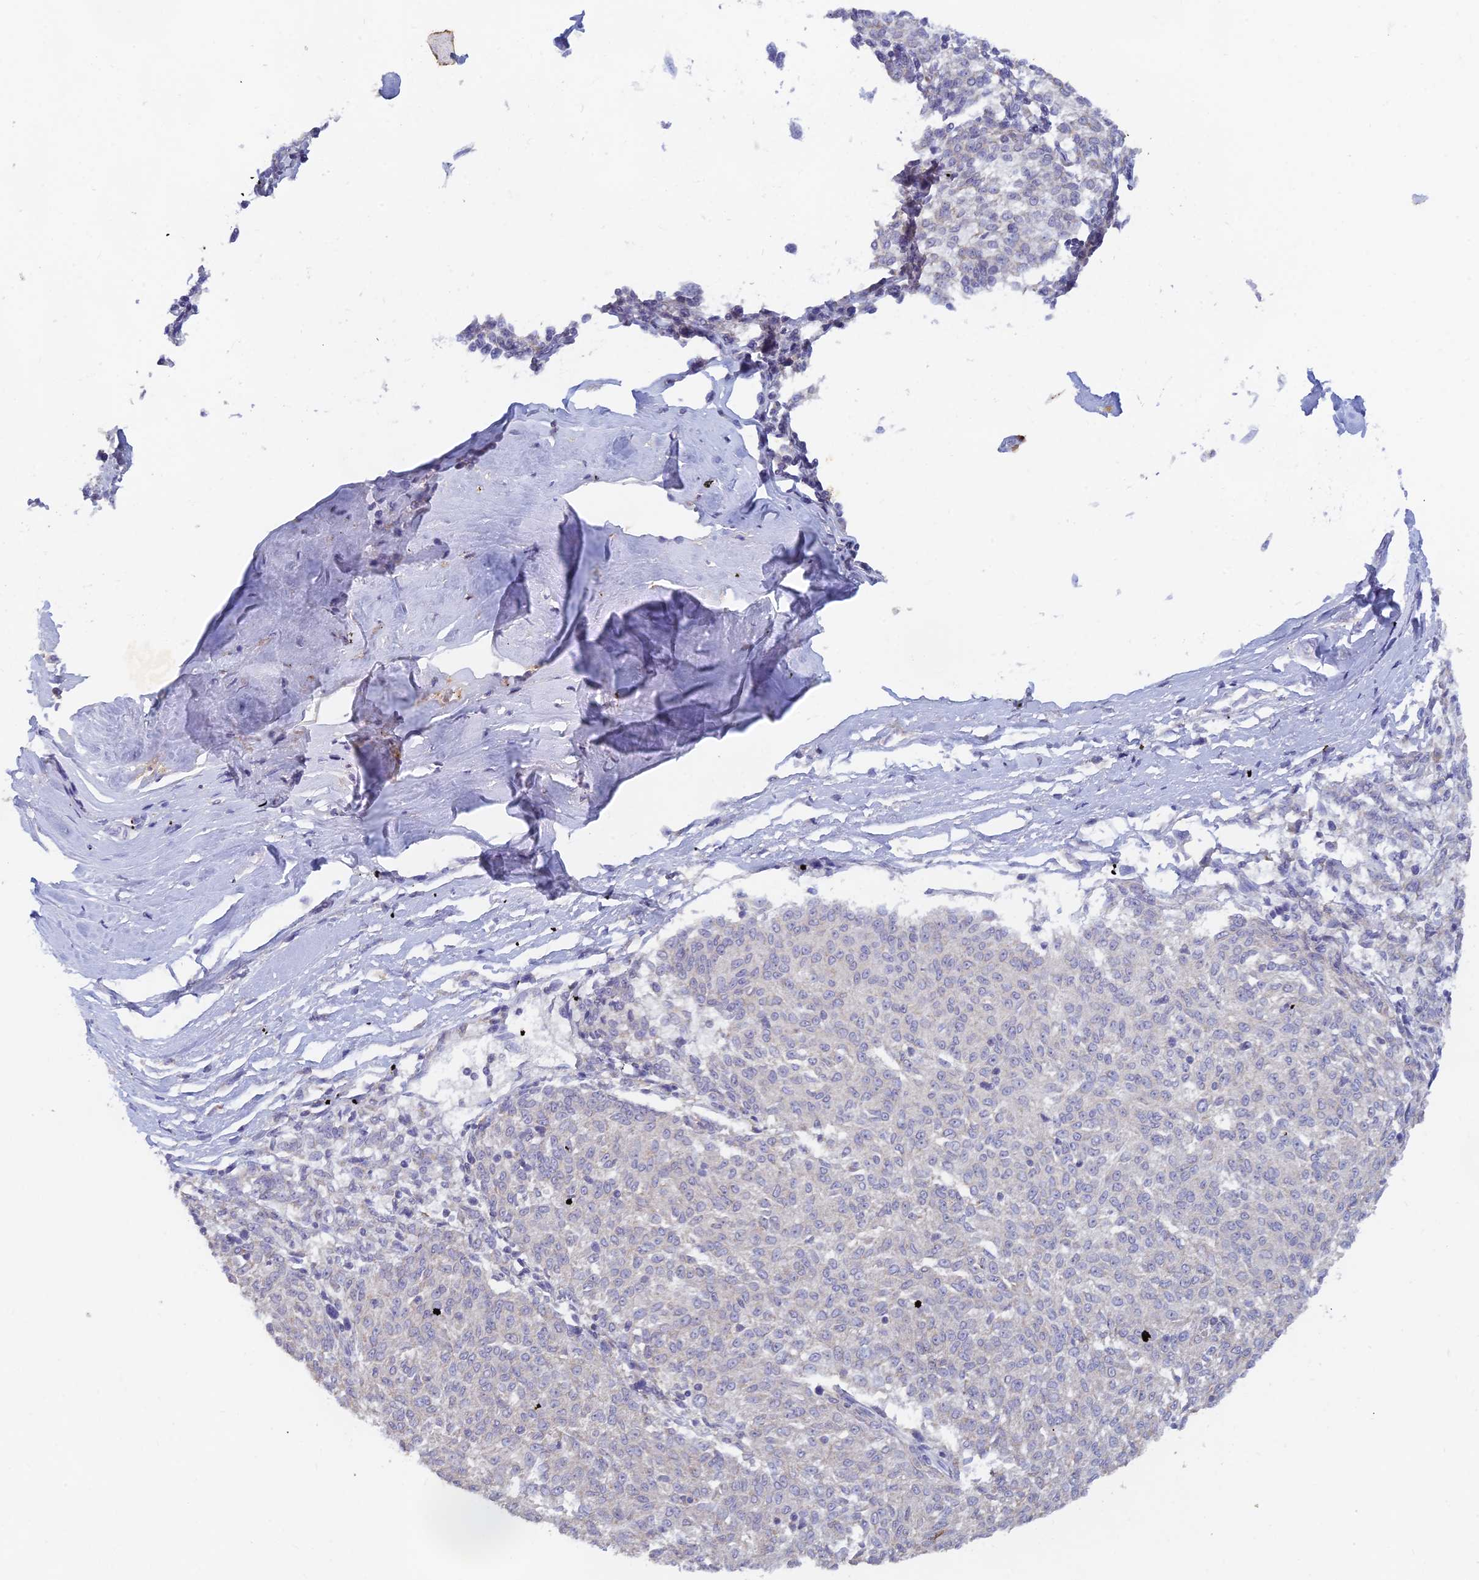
{"staining": {"intensity": "negative", "quantity": "none", "location": "none"}, "tissue": "melanoma", "cell_type": "Tumor cells", "image_type": "cancer", "snomed": [{"axis": "morphology", "description": "Malignant melanoma, NOS"}, {"axis": "topography", "description": "Skin"}], "caption": "Human malignant melanoma stained for a protein using immunohistochemistry demonstrates no expression in tumor cells.", "gene": "LRIF1", "patient": {"sex": "female", "age": 72}}